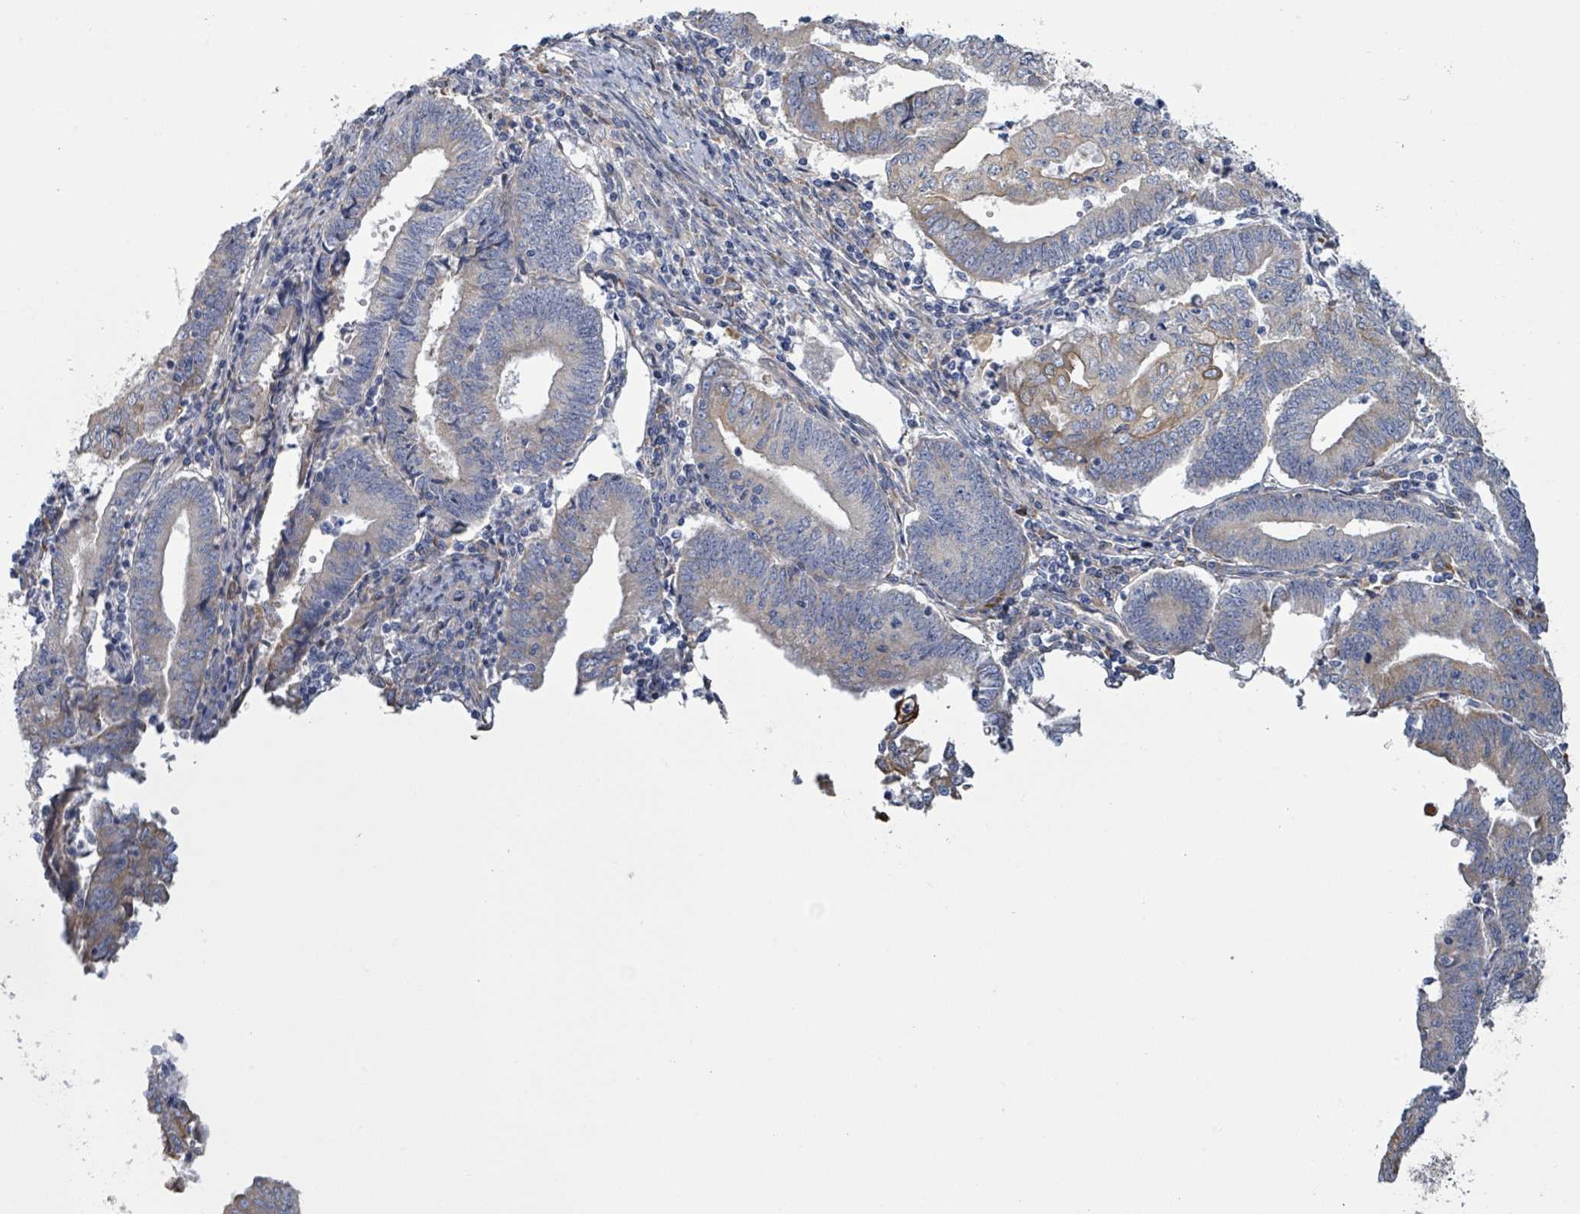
{"staining": {"intensity": "moderate", "quantity": "<25%", "location": "cytoplasmic/membranous"}, "tissue": "endometrial cancer", "cell_type": "Tumor cells", "image_type": "cancer", "snomed": [{"axis": "morphology", "description": "Adenocarcinoma, NOS"}, {"axis": "topography", "description": "Endometrium"}], "caption": "Brown immunohistochemical staining in endometrial adenocarcinoma shows moderate cytoplasmic/membranous positivity in approximately <25% of tumor cells.", "gene": "COL13A1", "patient": {"sex": "female", "age": 60}}